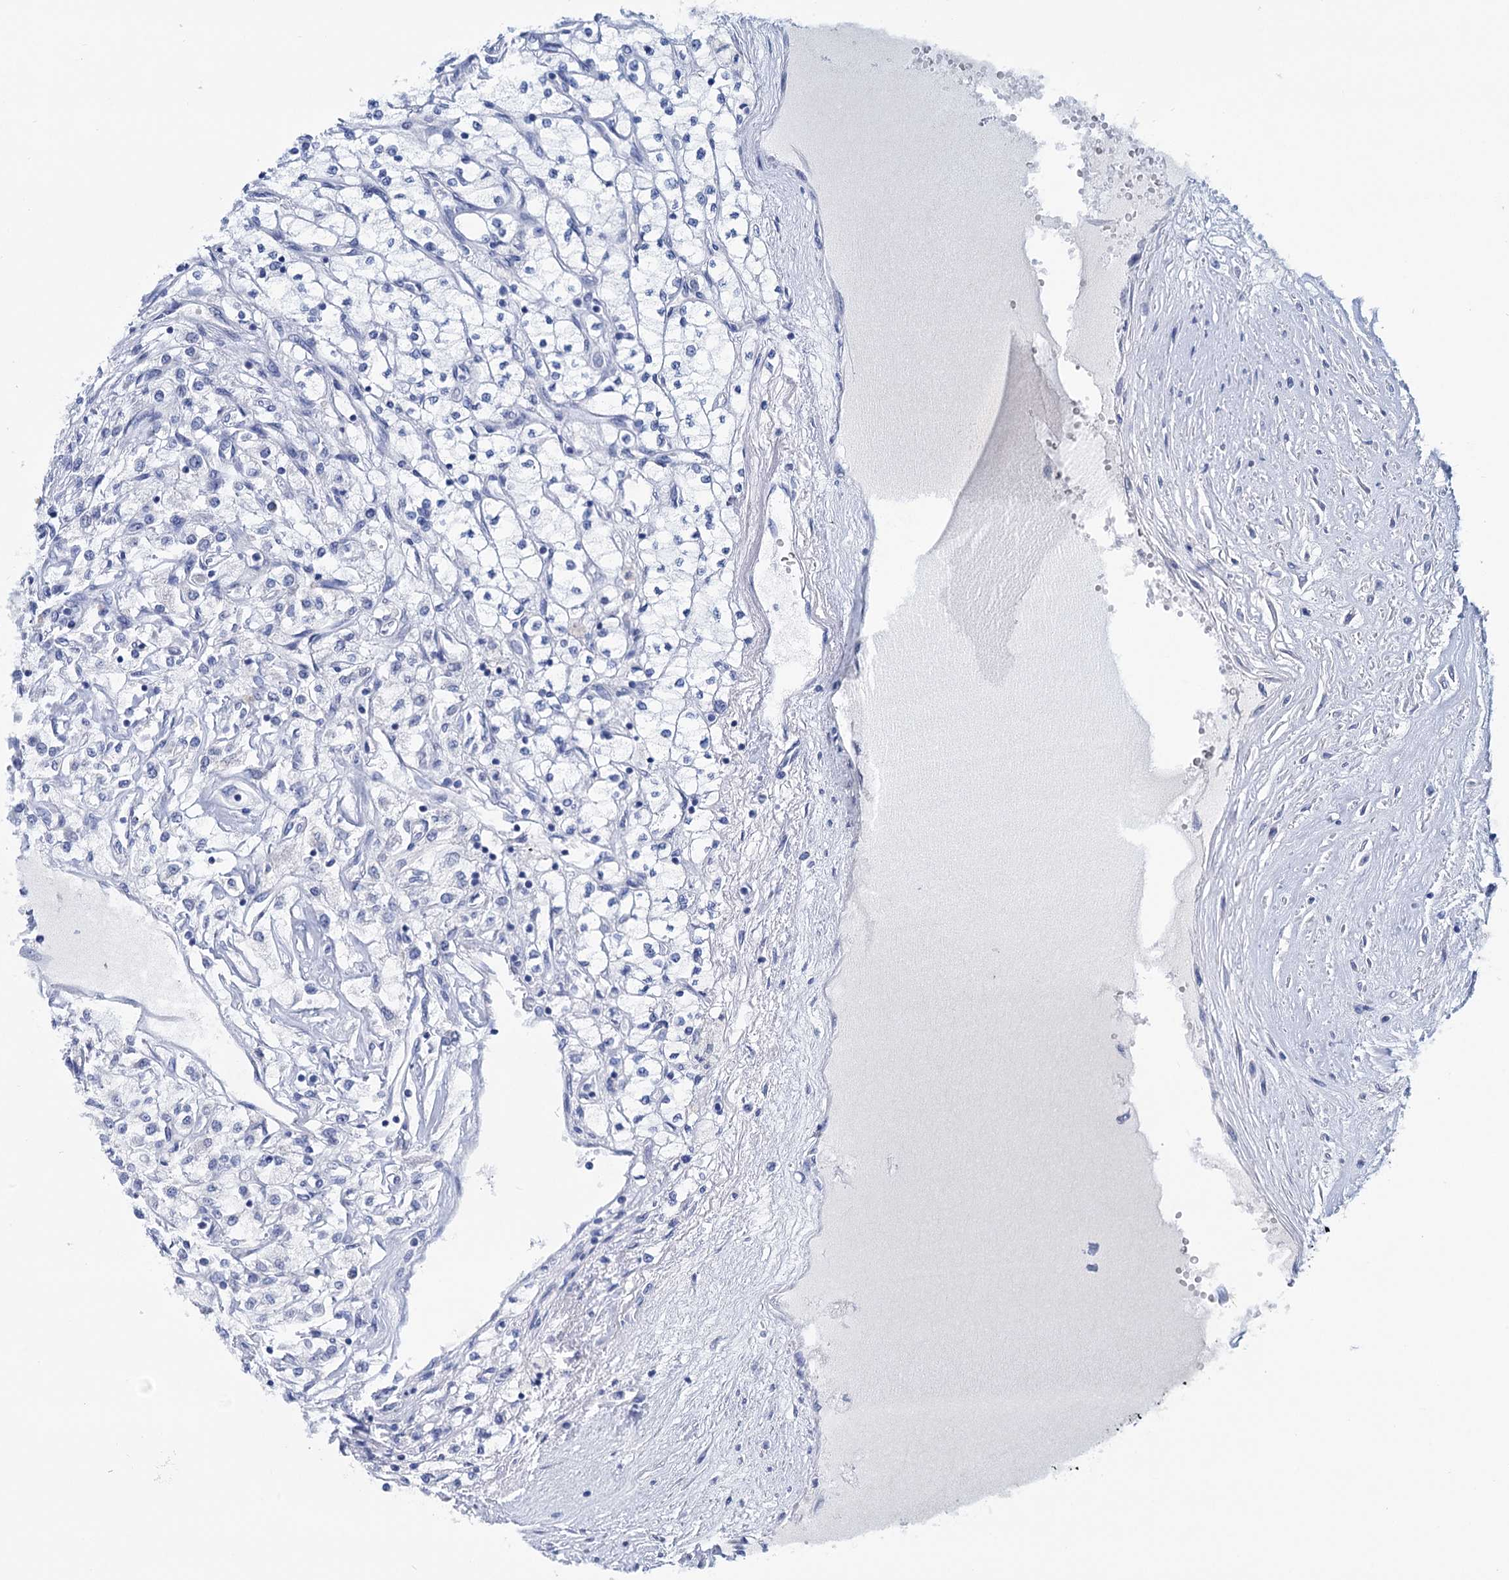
{"staining": {"intensity": "negative", "quantity": "none", "location": "none"}, "tissue": "renal cancer", "cell_type": "Tumor cells", "image_type": "cancer", "snomed": [{"axis": "morphology", "description": "Adenocarcinoma, NOS"}, {"axis": "topography", "description": "Kidney"}], "caption": "This histopathology image is of renal cancer stained with IHC to label a protein in brown with the nuclei are counter-stained blue. There is no positivity in tumor cells.", "gene": "MYOZ3", "patient": {"sex": "male", "age": 80}}